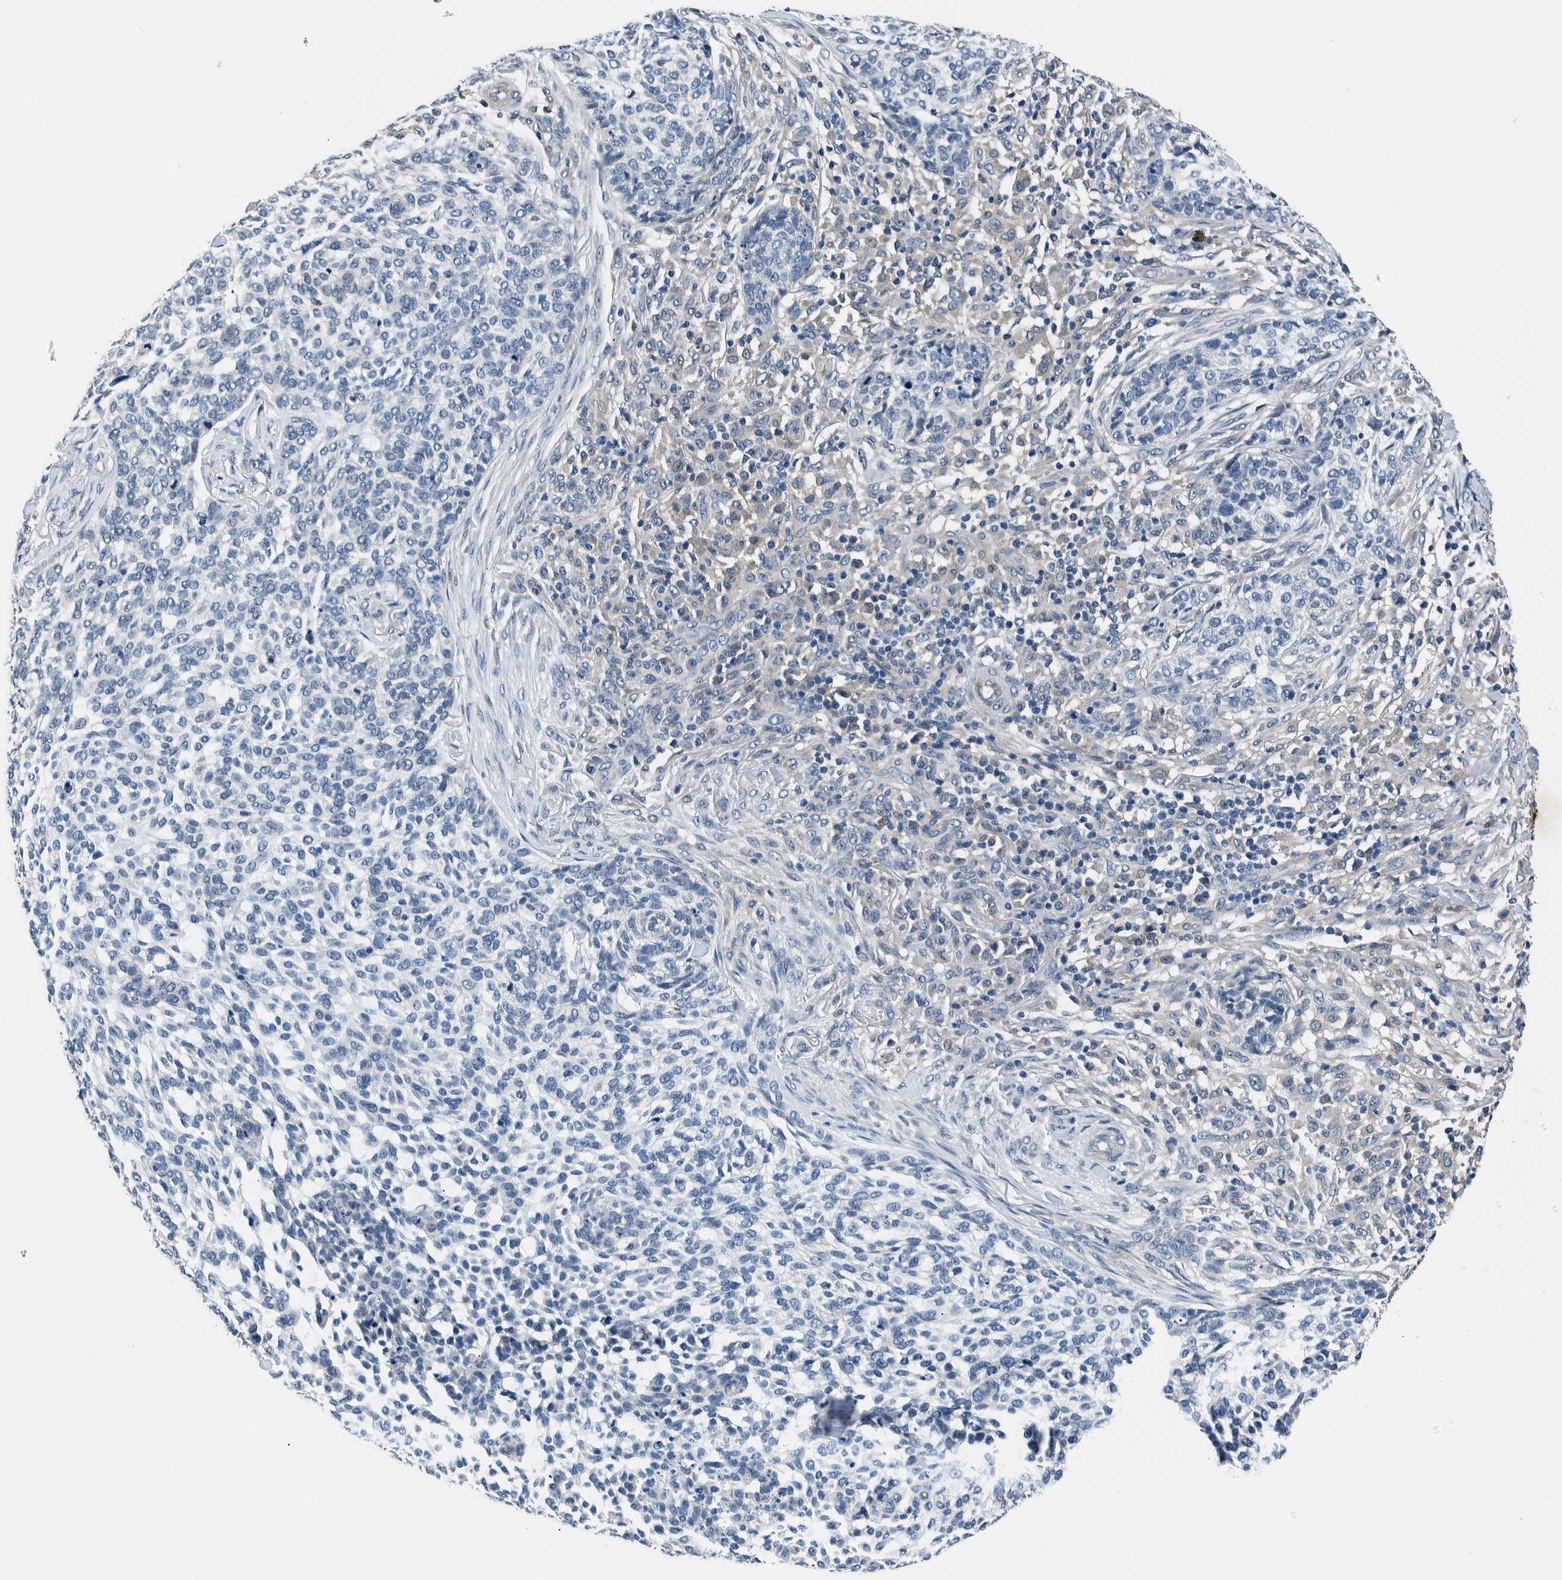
{"staining": {"intensity": "negative", "quantity": "none", "location": "none"}, "tissue": "skin cancer", "cell_type": "Tumor cells", "image_type": "cancer", "snomed": [{"axis": "morphology", "description": "Basal cell carcinoma"}, {"axis": "topography", "description": "Skin"}], "caption": "This is a micrograph of immunohistochemistry staining of basal cell carcinoma (skin), which shows no staining in tumor cells.", "gene": "NIBAN2", "patient": {"sex": "female", "age": 64}}